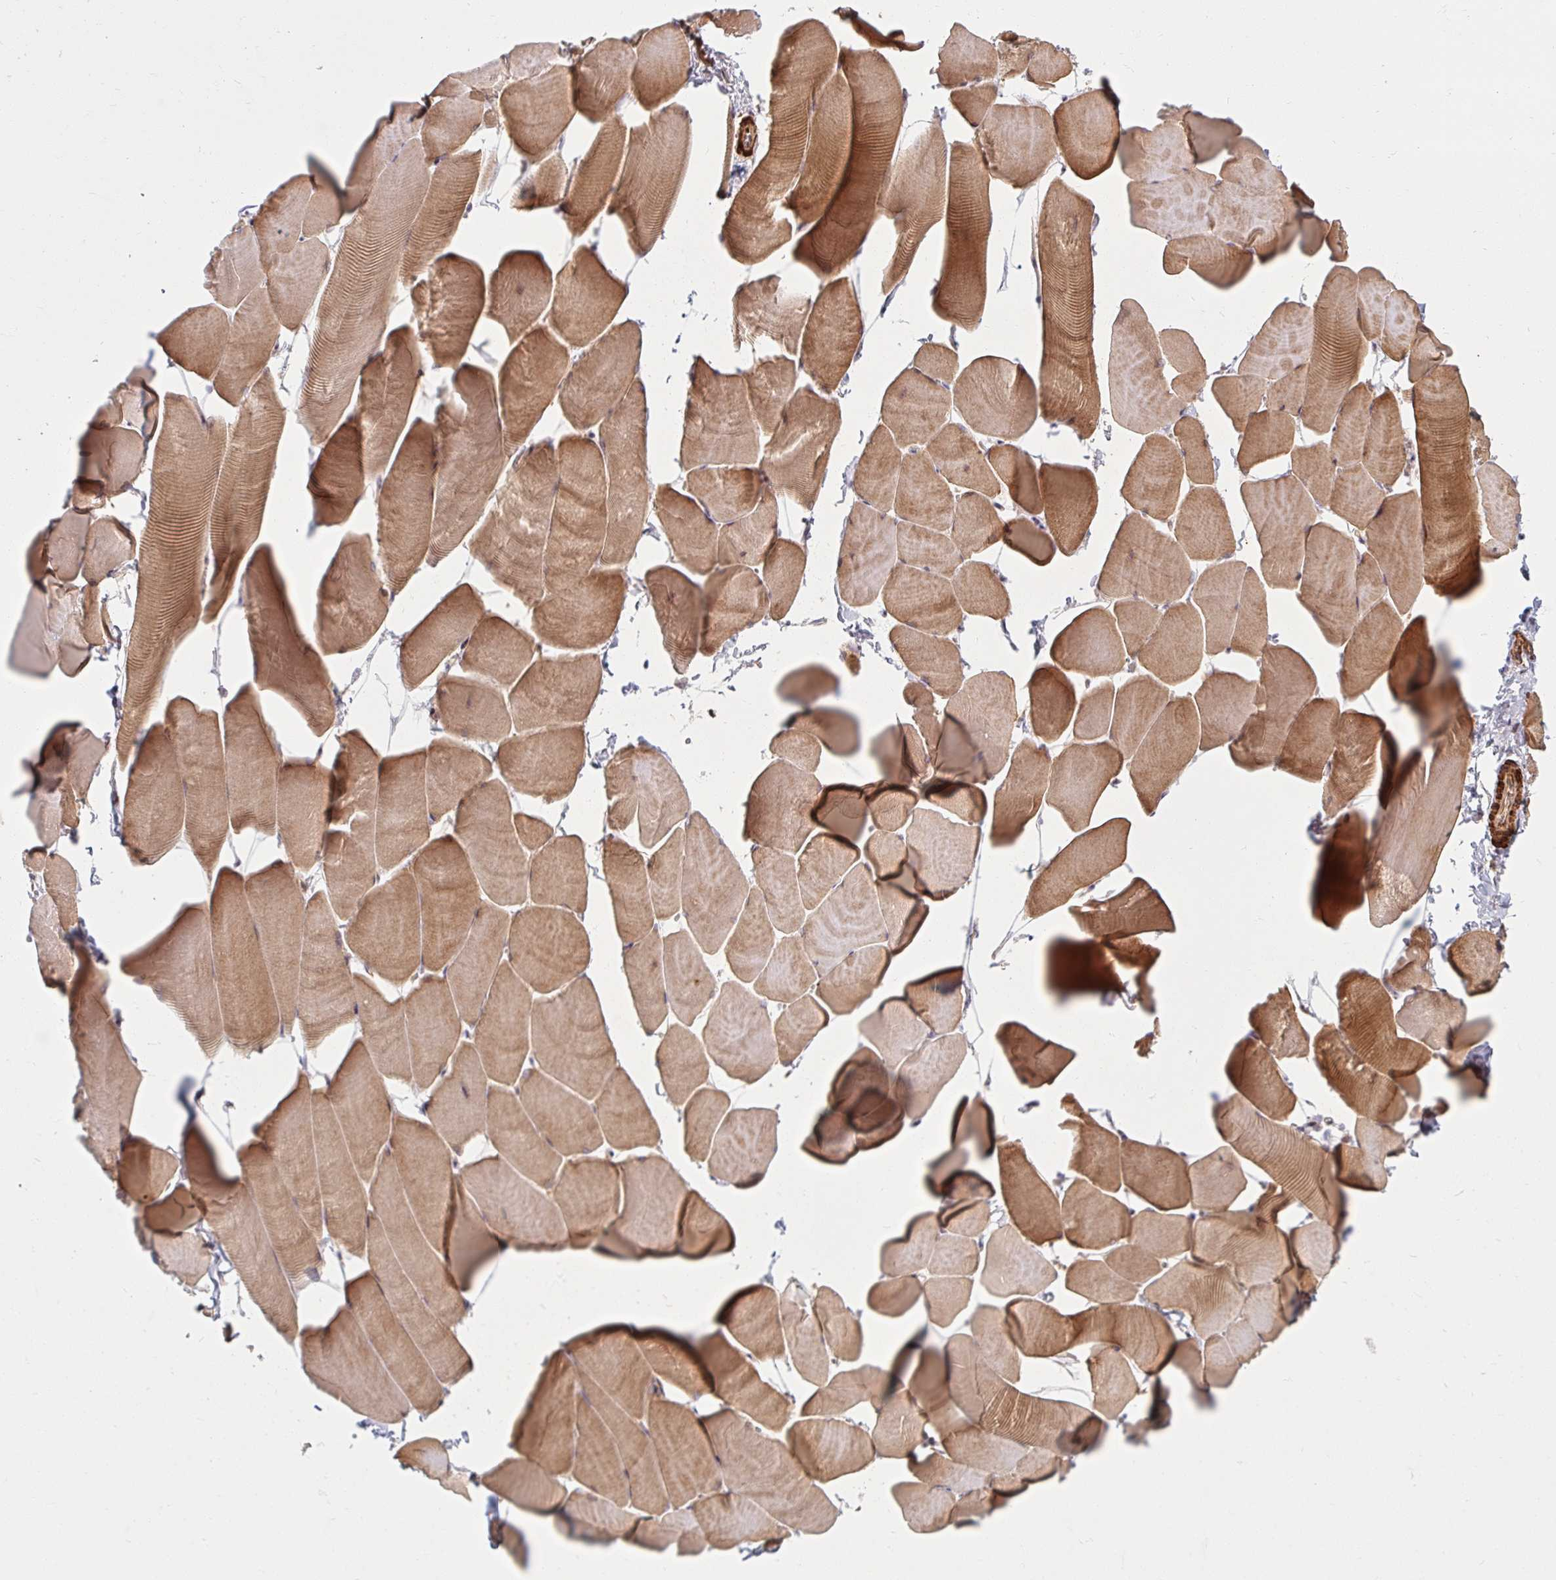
{"staining": {"intensity": "moderate", "quantity": ">75%", "location": "cytoplasmic/membranous"}, "tissue": "skeletal muscle", "cell_type": "Myocytes", "image_type": "normal", "snomed": [{"axis": "morphology", "description": "Normal tissue, NOS"}, {"axis": "topography", "description": "Skeletal muscle"}], "caption": "Moderate cytoplasmic/membranous staining is identified in approximately >75% of myocytes in unremarkable skeletal muscle. The protein of interest is stained brown, and the nuclei are stained in blue (DAB IHC with brightfield microscopy, high magnification).", "gene": "BTF3", "patient": {"sex": "male", "age": 25}}